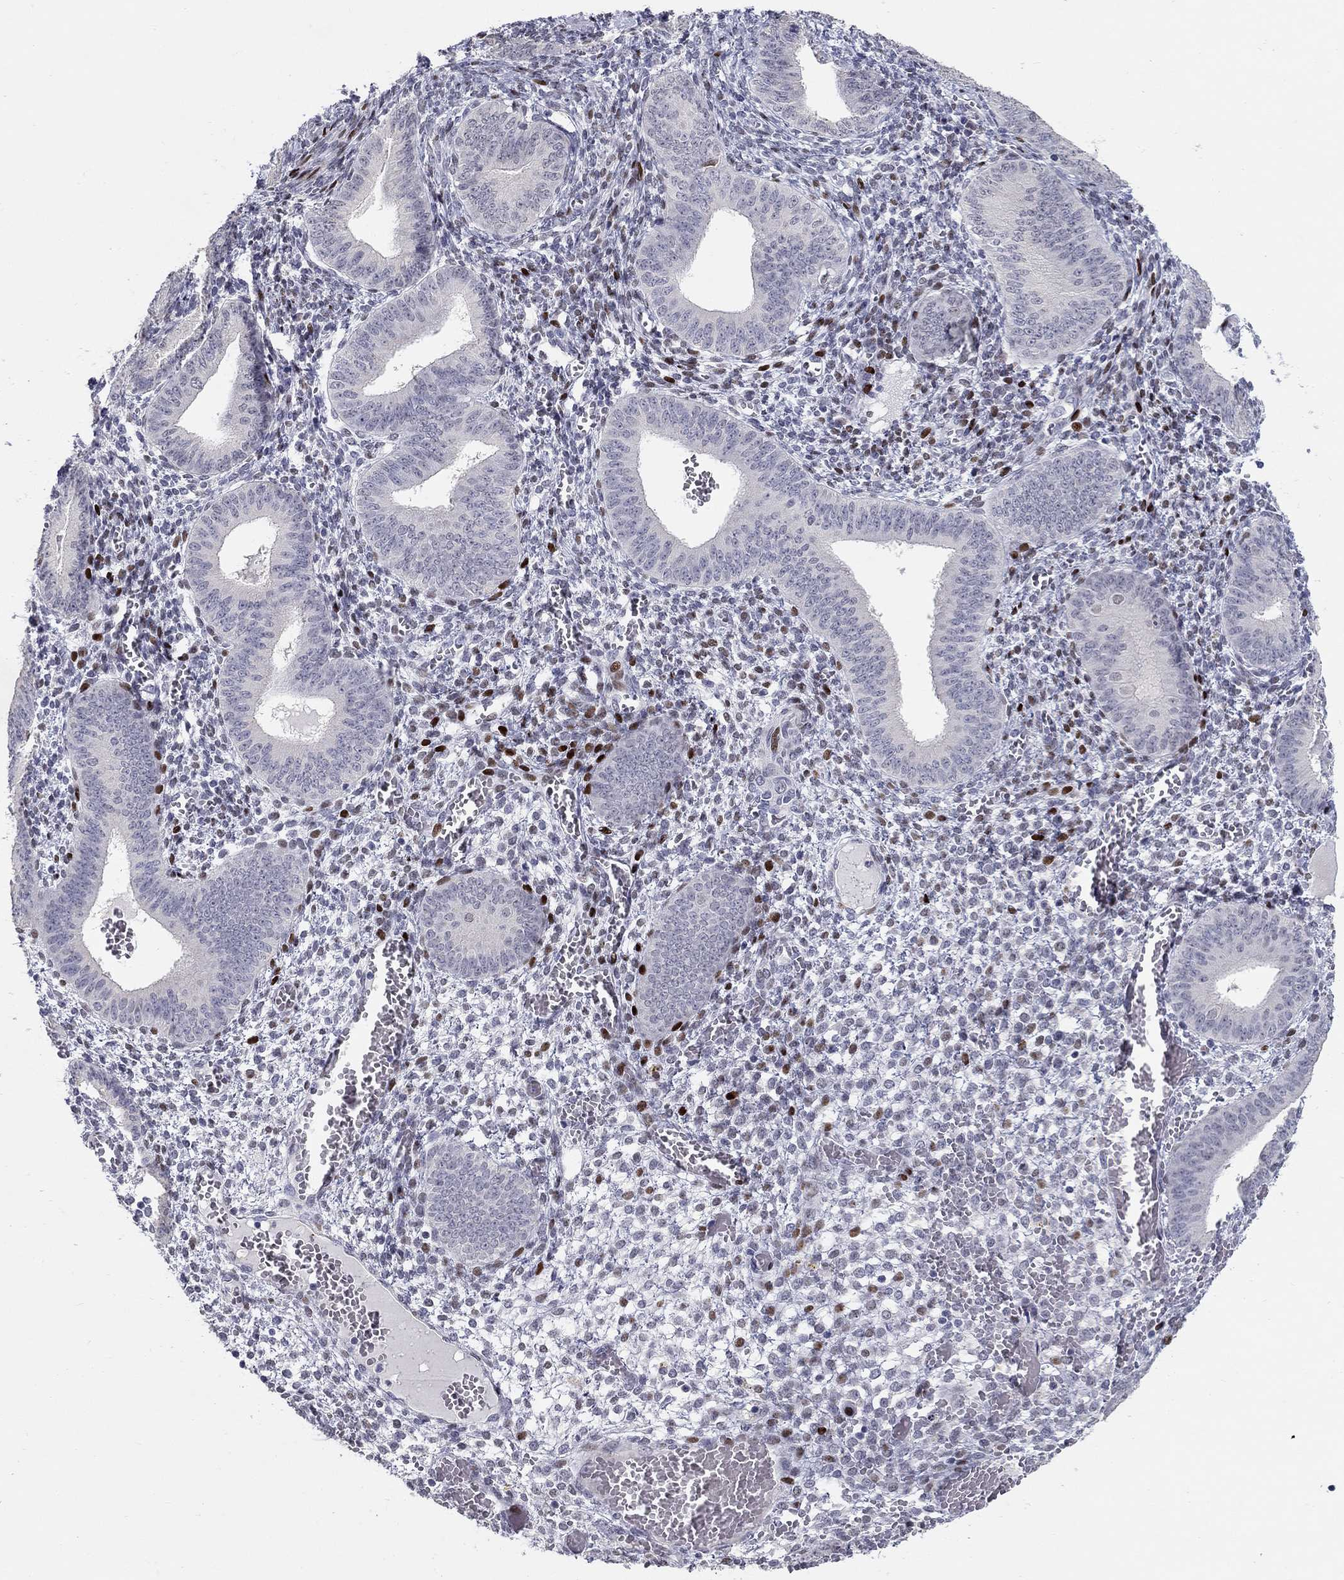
{"staining": {"intensity": "strong", "quantity": "<25%", "location": "nuclear"}, "tissue": "endometrium", "cell_type": "Cells in endometrial stroma", "image_type": "normal", "snomed": [{"axis": "morphology", "description": "Normal tissue, NOS"}, {"axis": "topography", "description": "Endometrium"}], "caption": "Immunohistochemical staining of normal human endometrium exhibits medium levels of strong nuclear staining in approximately <25% of cells in endometrial stroma. Nuclei are stained in blue.", "gene": "RAPGEF5", "patient": {"sex": "female", "age": 42}}